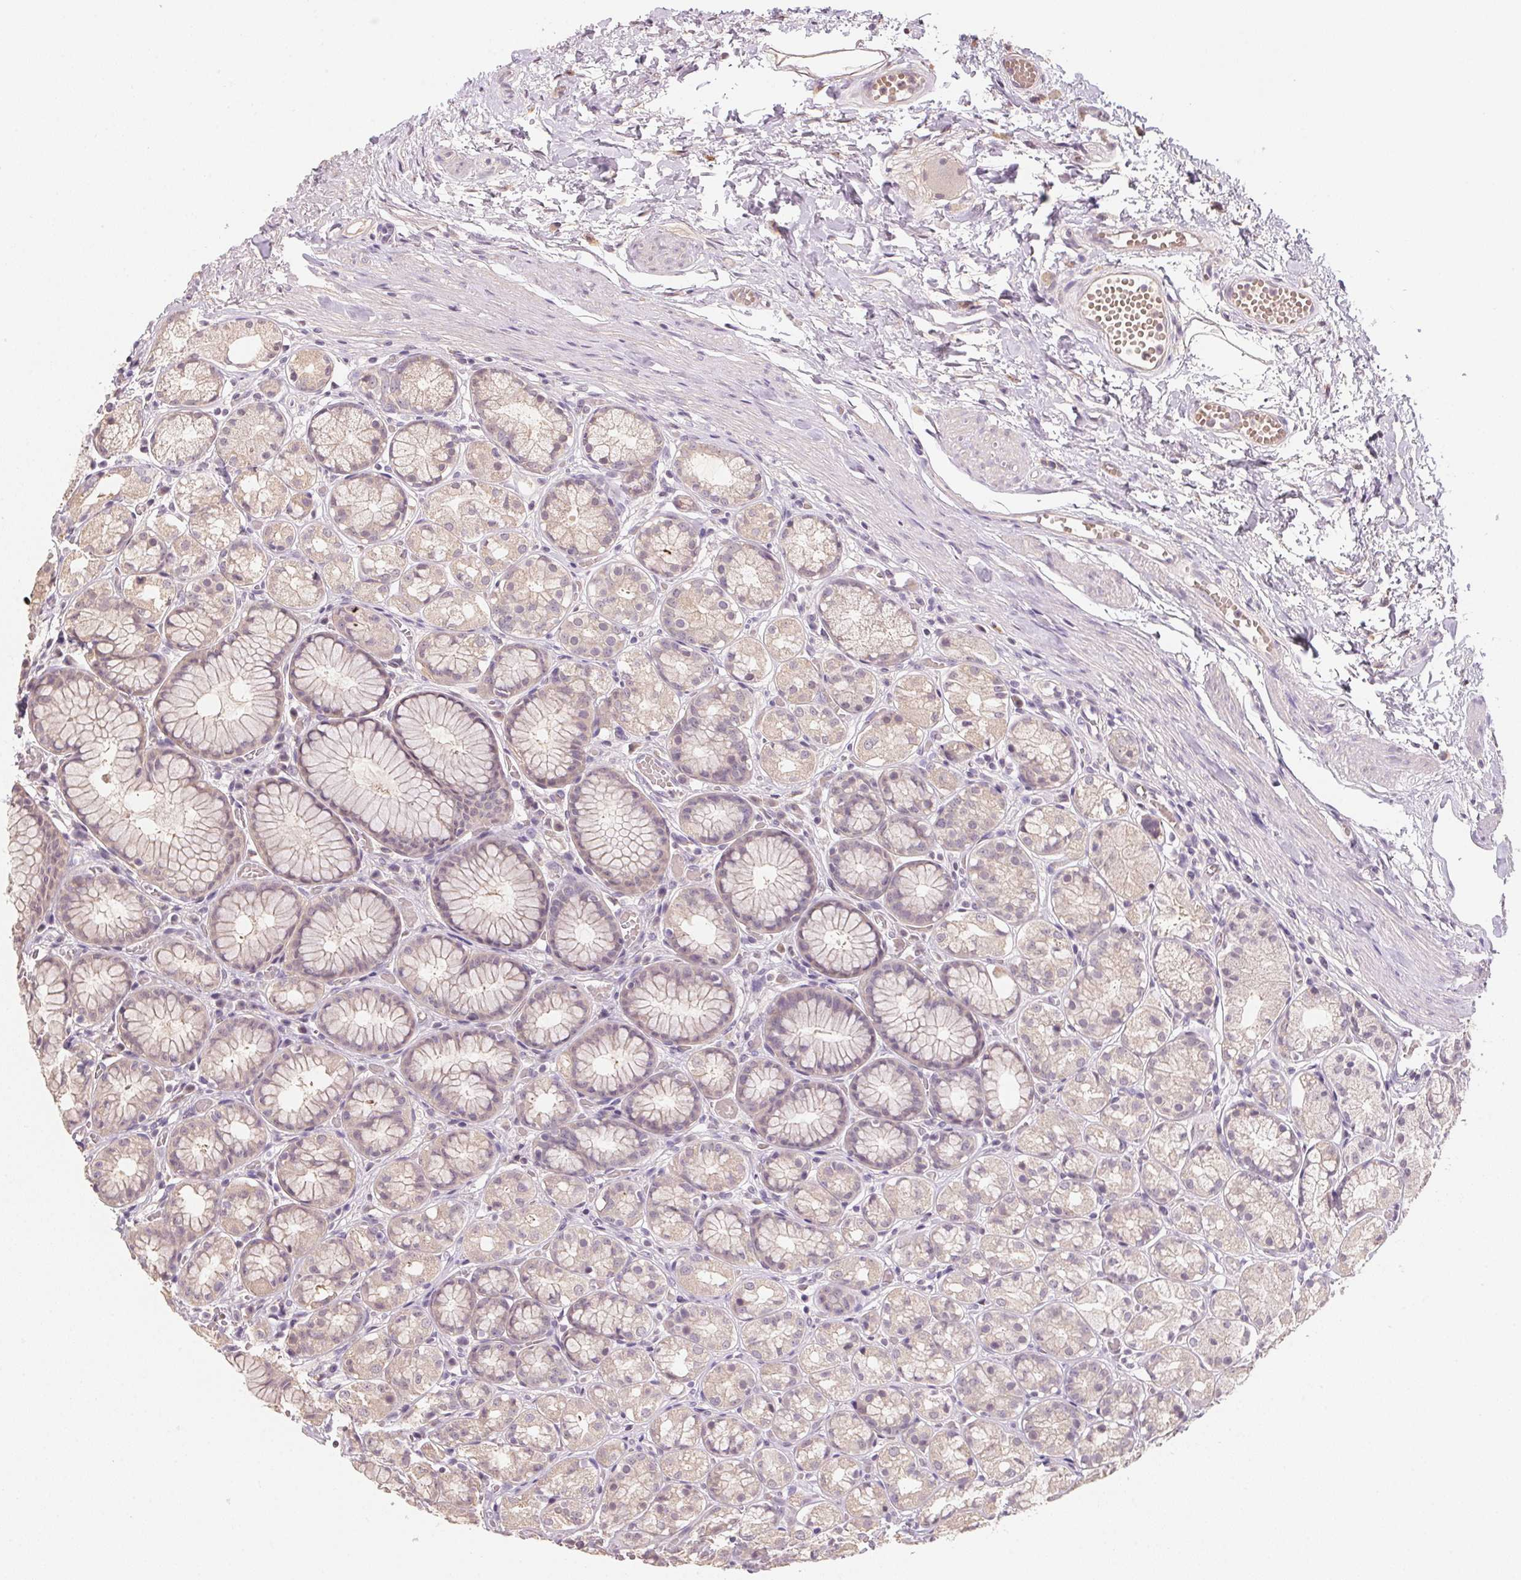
{"staining": {"intensity": "weak", "quantity": "25%-75%", "location": "cytoplasmic/membranous"}, "tissue": "stomach", "cell_type": "Glandular cells", "image_type": "normal", "snomed": [{"axis": "morphology", "description": "Normal tissue, NOS"}, {"axis": "topography", "description": "Stomach"}], "caption": "This is a micrograph of immunohistochemistry (IHC) staining of benign stomach, which shows weak expression in the cytoplasmic/membranous of glandular cells.", "gene": "ALDH8A1", "patient": {"sex": "male", "age": 70}}